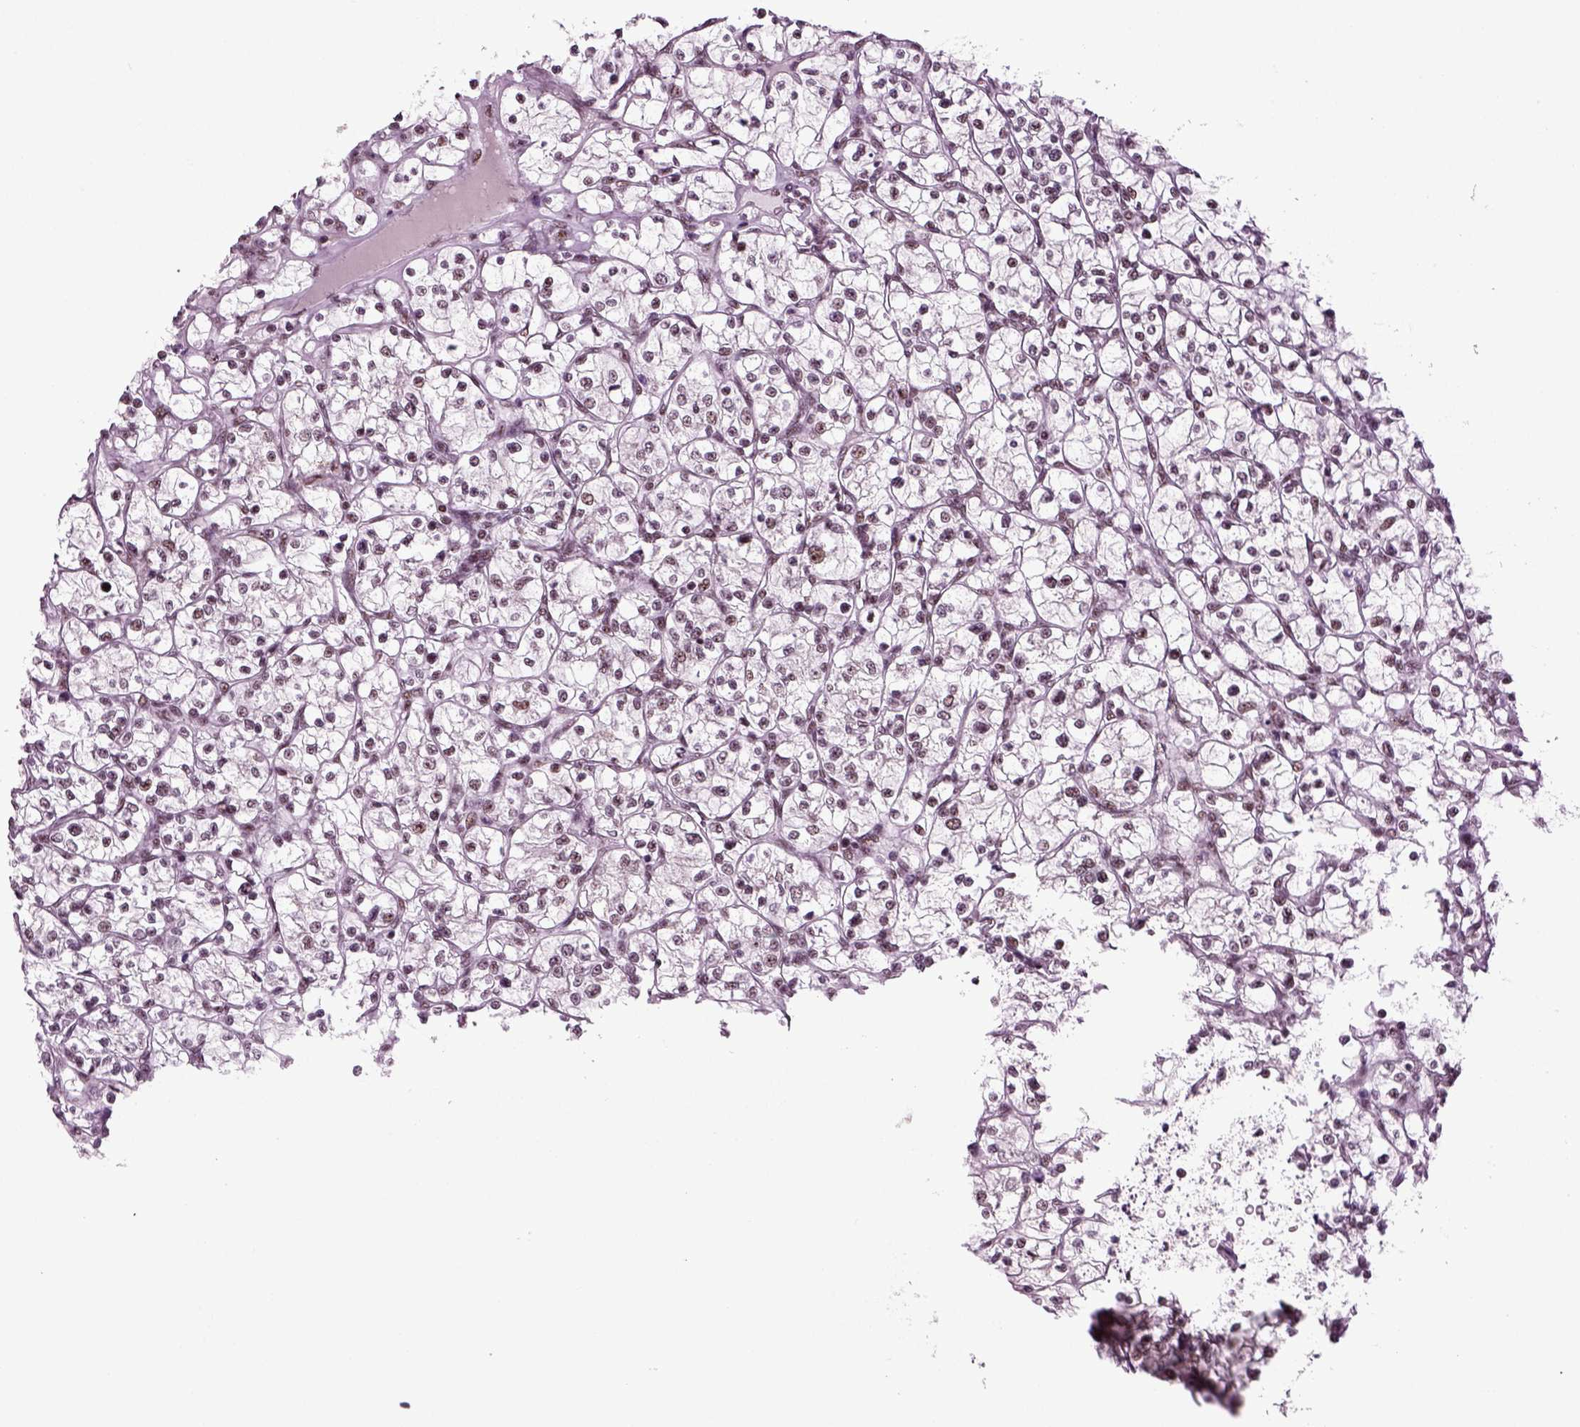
{"staining": {"intensity": "weak", "quantity": "<25%", "location": "nuclear"}, "tissue": "renal cancer", "cell_type": "Tumor cells", "image_type": "cancer", "snomed": [{"axis": "morphology", "description": "Adenocarcinoma, NOS"}, {"axis": "topography", "description": "Kidney"}], "caption": "This is an immunohistochemistry (IHC) micrograph of renal adenocarcinoma. There is no staining in tumor cells.", "gene": "RCOR3", "patient": {"sex": "female", "age": 64}}